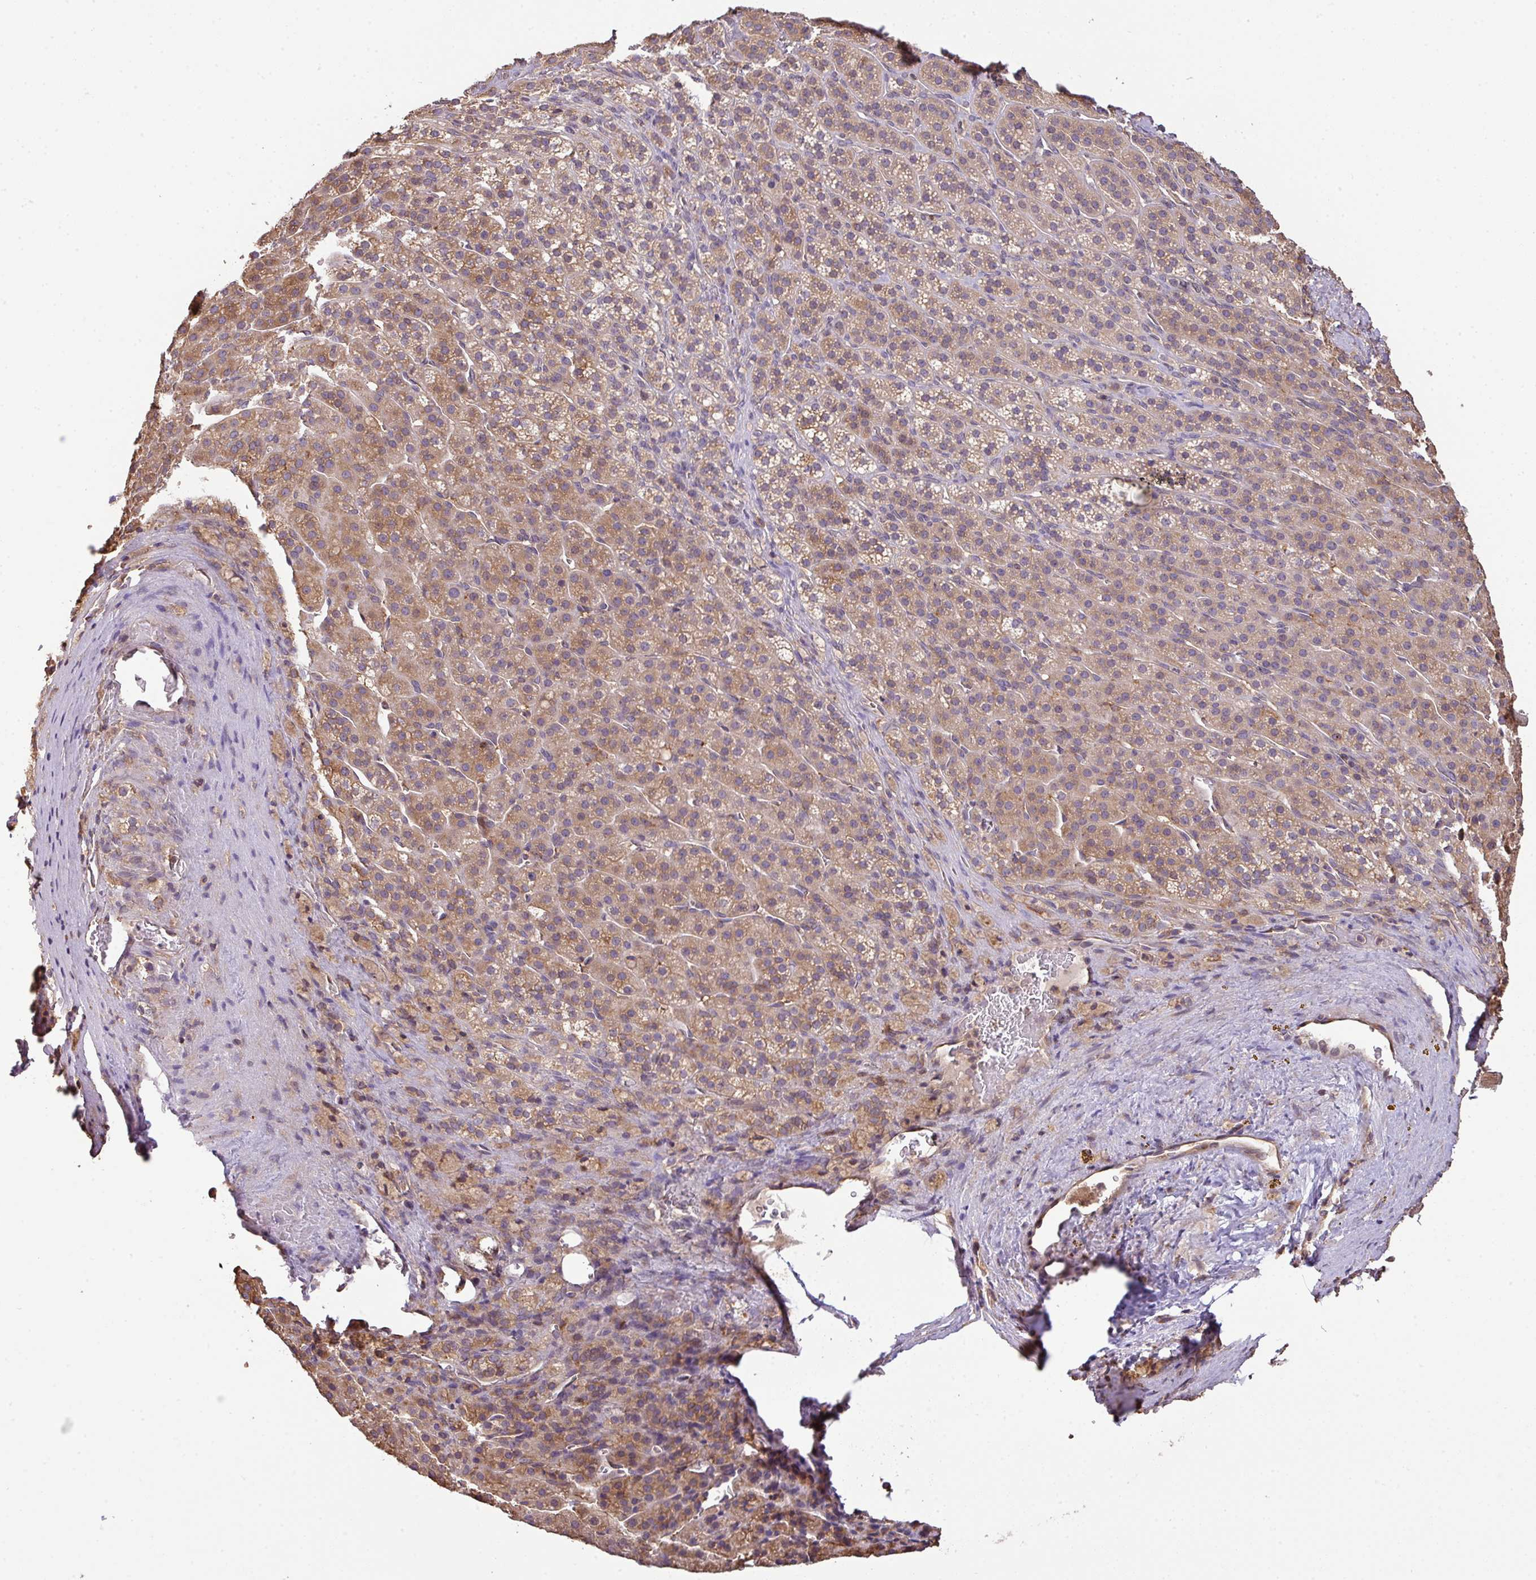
{"staining": {"intensity": "moderate", "quantity": ">75%", "location": "cytoplasmic/membranous"}, "tissue": "adrenal gland", "cell_type": "Glandular cells", "image_type": "normal", "snomed": [{"axis": "morphology", "description": "Normal tissue, NOS"}, {"axis": "topography", "description": "Adrenal gland"}], "caption": "An image of adrenal gland stained for a protein exhibits moderate cytoplasmic/membranous brown staining in glandular cells. The staining was performed using DAB (3,3'-diaminobenzidine), with brown indicating positive protein expression. Nuclei are stained blue with hematoxylin.", "gene": "VENTX", "patient": {"sex": "female", "age": 41}}